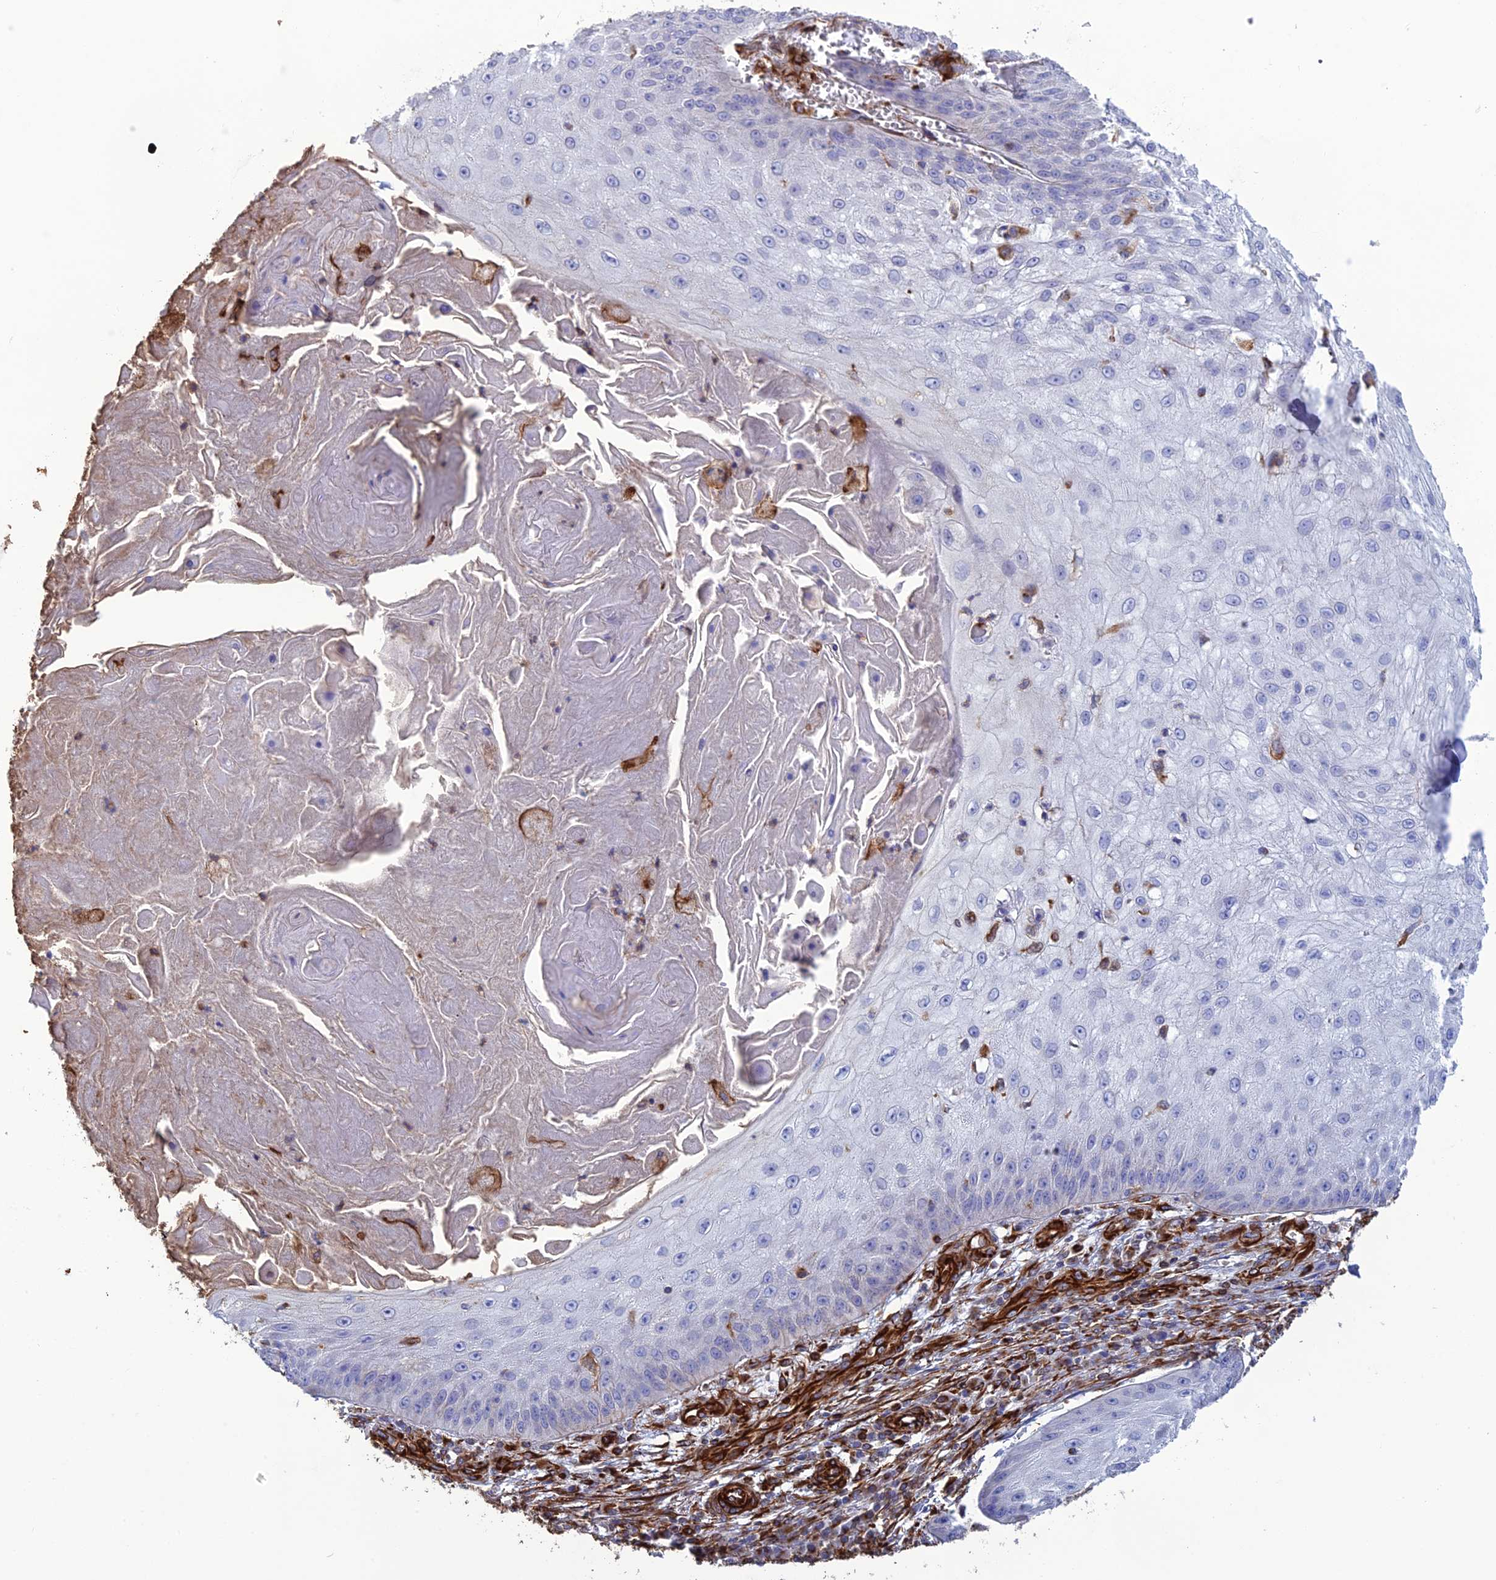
{"staining": {"intensity": "negative", "quantity": "none", "location": "none"}, "tissue": "skin cancer", "cell_type": "Tumor cells", "image_type": "cancer", "snomed": [{"axis": "morphology", "description": "Squamous cell carcinoma, NOS"}, {"axis": "topography", "description": "Skin"}], "caption": "IHC histopathology image of human skin cancer stained for a protein (brown), which exhibits no positivity in tumor cells.", "gene": "FBXL20", "patient": {"sex": "male", "age": 70}}